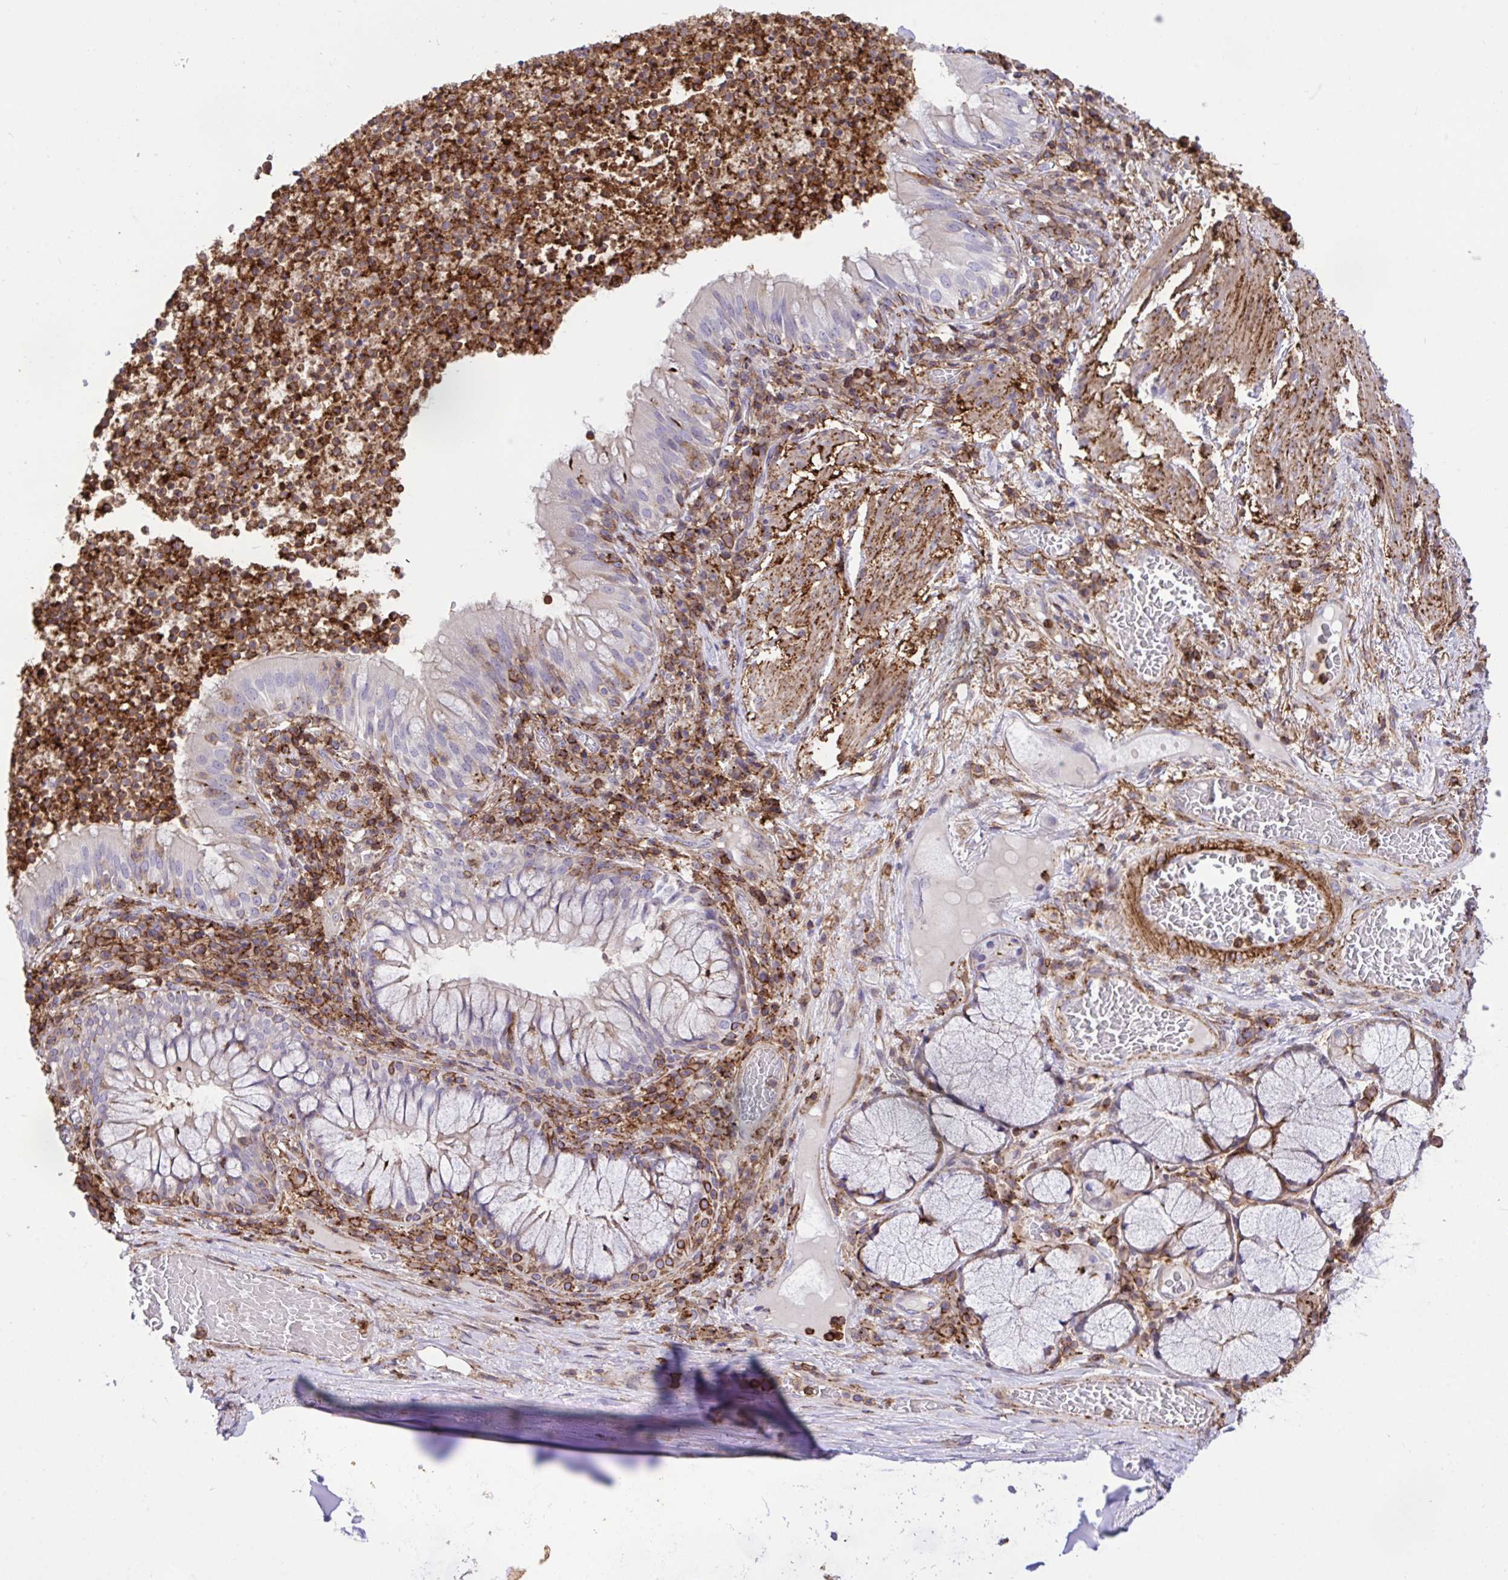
{"staining": {"intensity": "strong", "quantity": "<25%", "location": "cytoplasmic/membranous"}, "tissue": "bronchus", "cell_type": "Respiratory epithelial cells", "image_type": "normal", "snomed": [{"axis": "morphology", "description": "Normal tissue, NOS"}, {"axis": "topography", "description": "Lymph node"}, {"axis": "topography", "description": "Bronchus"}], "caption": "Protein positivity by IHC reveals strong cytoplasmic/membranous staining in about <25% of respiratory epithelial cells in normal bronchus.", "gene": "ERI1", "patient": {"sex": "male", "age": 56}}